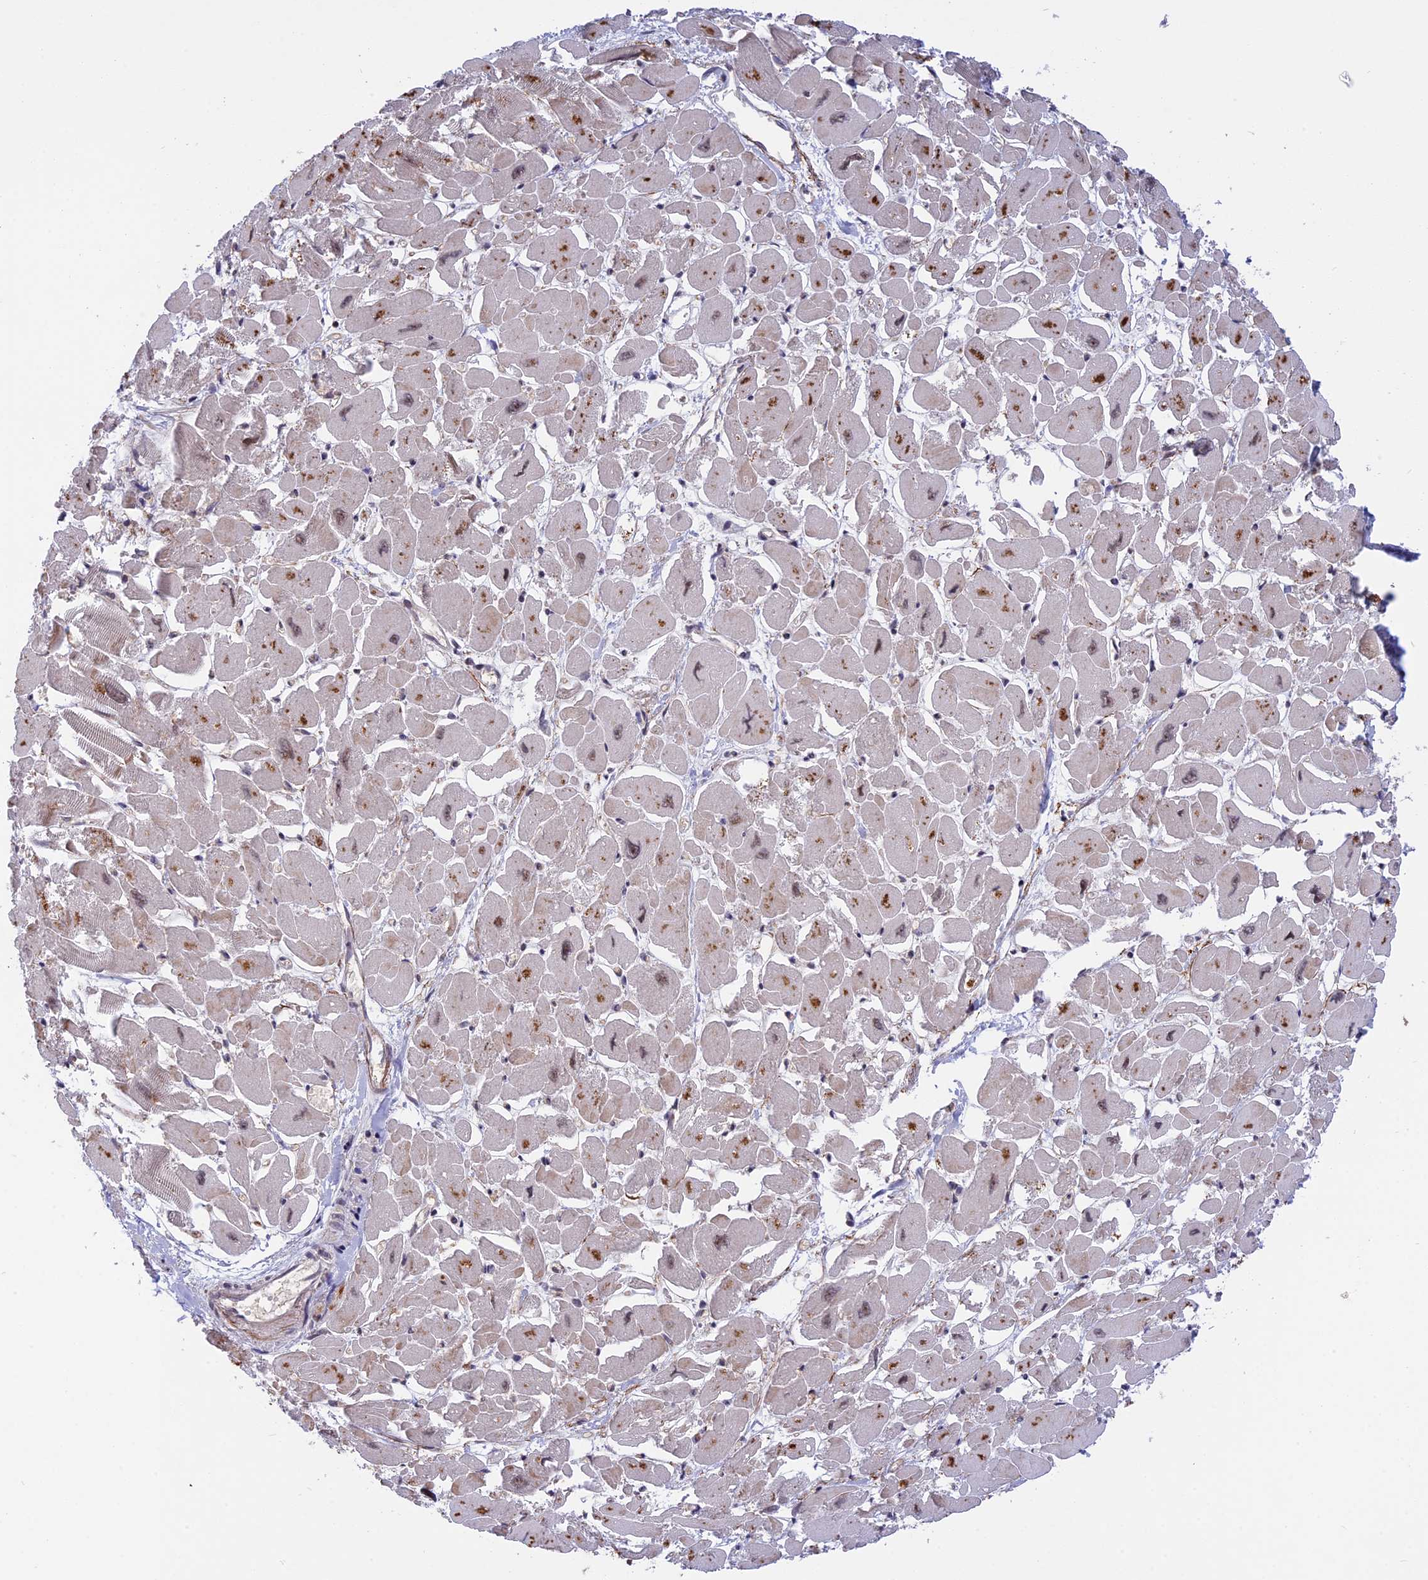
{"staining": {"intensity": "moderate", "quantity": "<25%", "location": "cytoplasmic/membranous,nuclear"}, "tissue": "heart muscle", "cell_type": "Cardiomyocytes", "image_type": "normal", "snomed": [{"axis": "morphology", "description": "Normal tissue, NOS"}, {"axis": "topography", "description": "Heart"}], "caption": "Human heart muscle stained for a protein (brown) demonstrates moderate cytoplasmic/membranous,nuclear positive staining in about <25% of cardiomyocytes.", "gene": "POLR2C", "patient": {"sex": "male", "age": 54}}